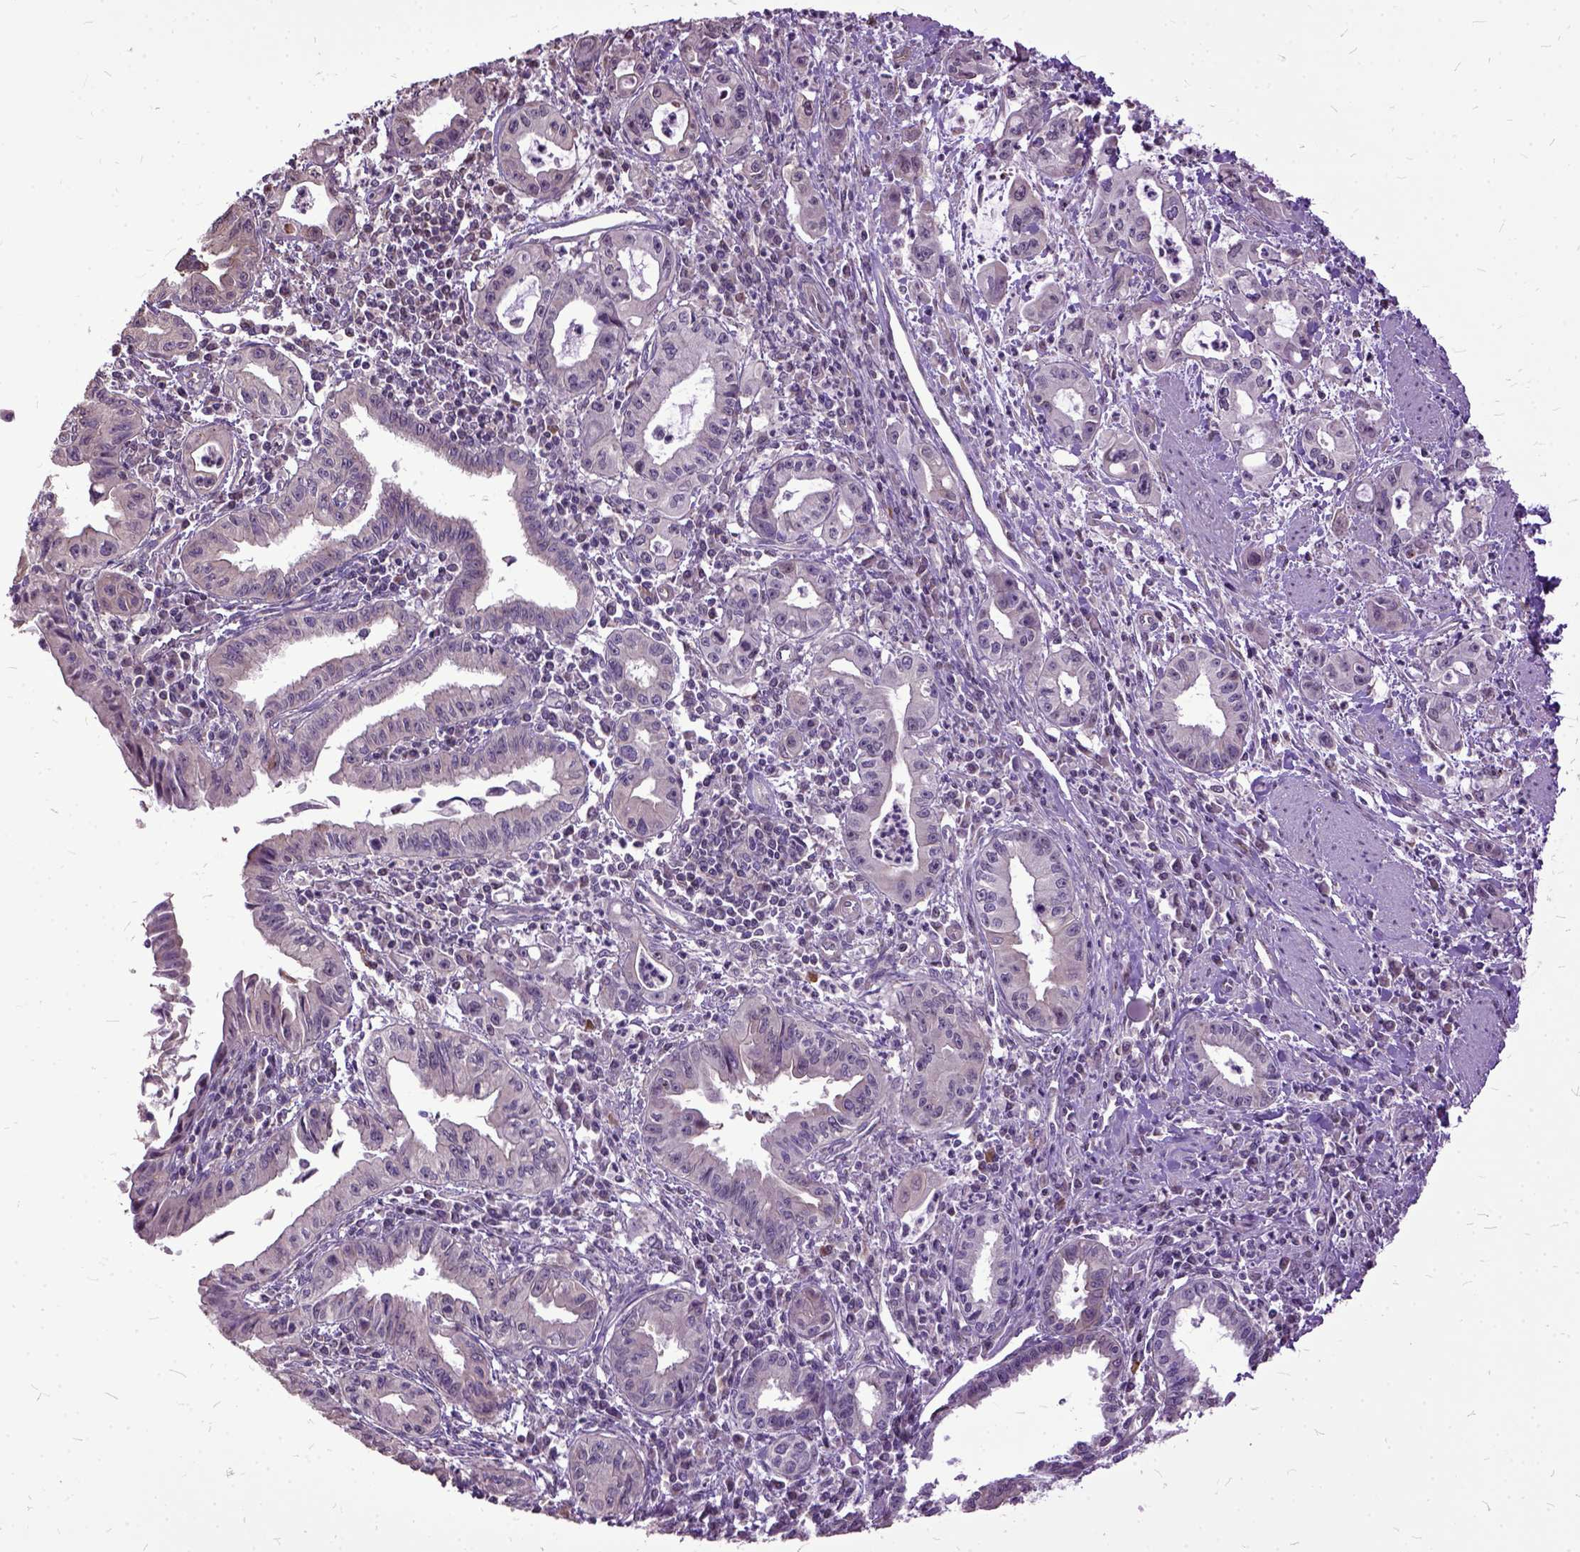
{"staining": {"intensity": "negative", "quantity": "none", "location": "none"}, "tissue": "pancreatic cancer", "cell_type": "Tumor cells", "image_type": "cancer", "snomed": [{"axis": "morphology", "description": "Adenocarcinoma, NOS"}, {"axis": "topography", "description": "Pancreas"}], "caption": "Pancreatic cancer stained for a protein using immunohistochemistry reveals no positivity tumor cells.", "gene": "AREG", "patient": {"sex": "male", "age": 72}}